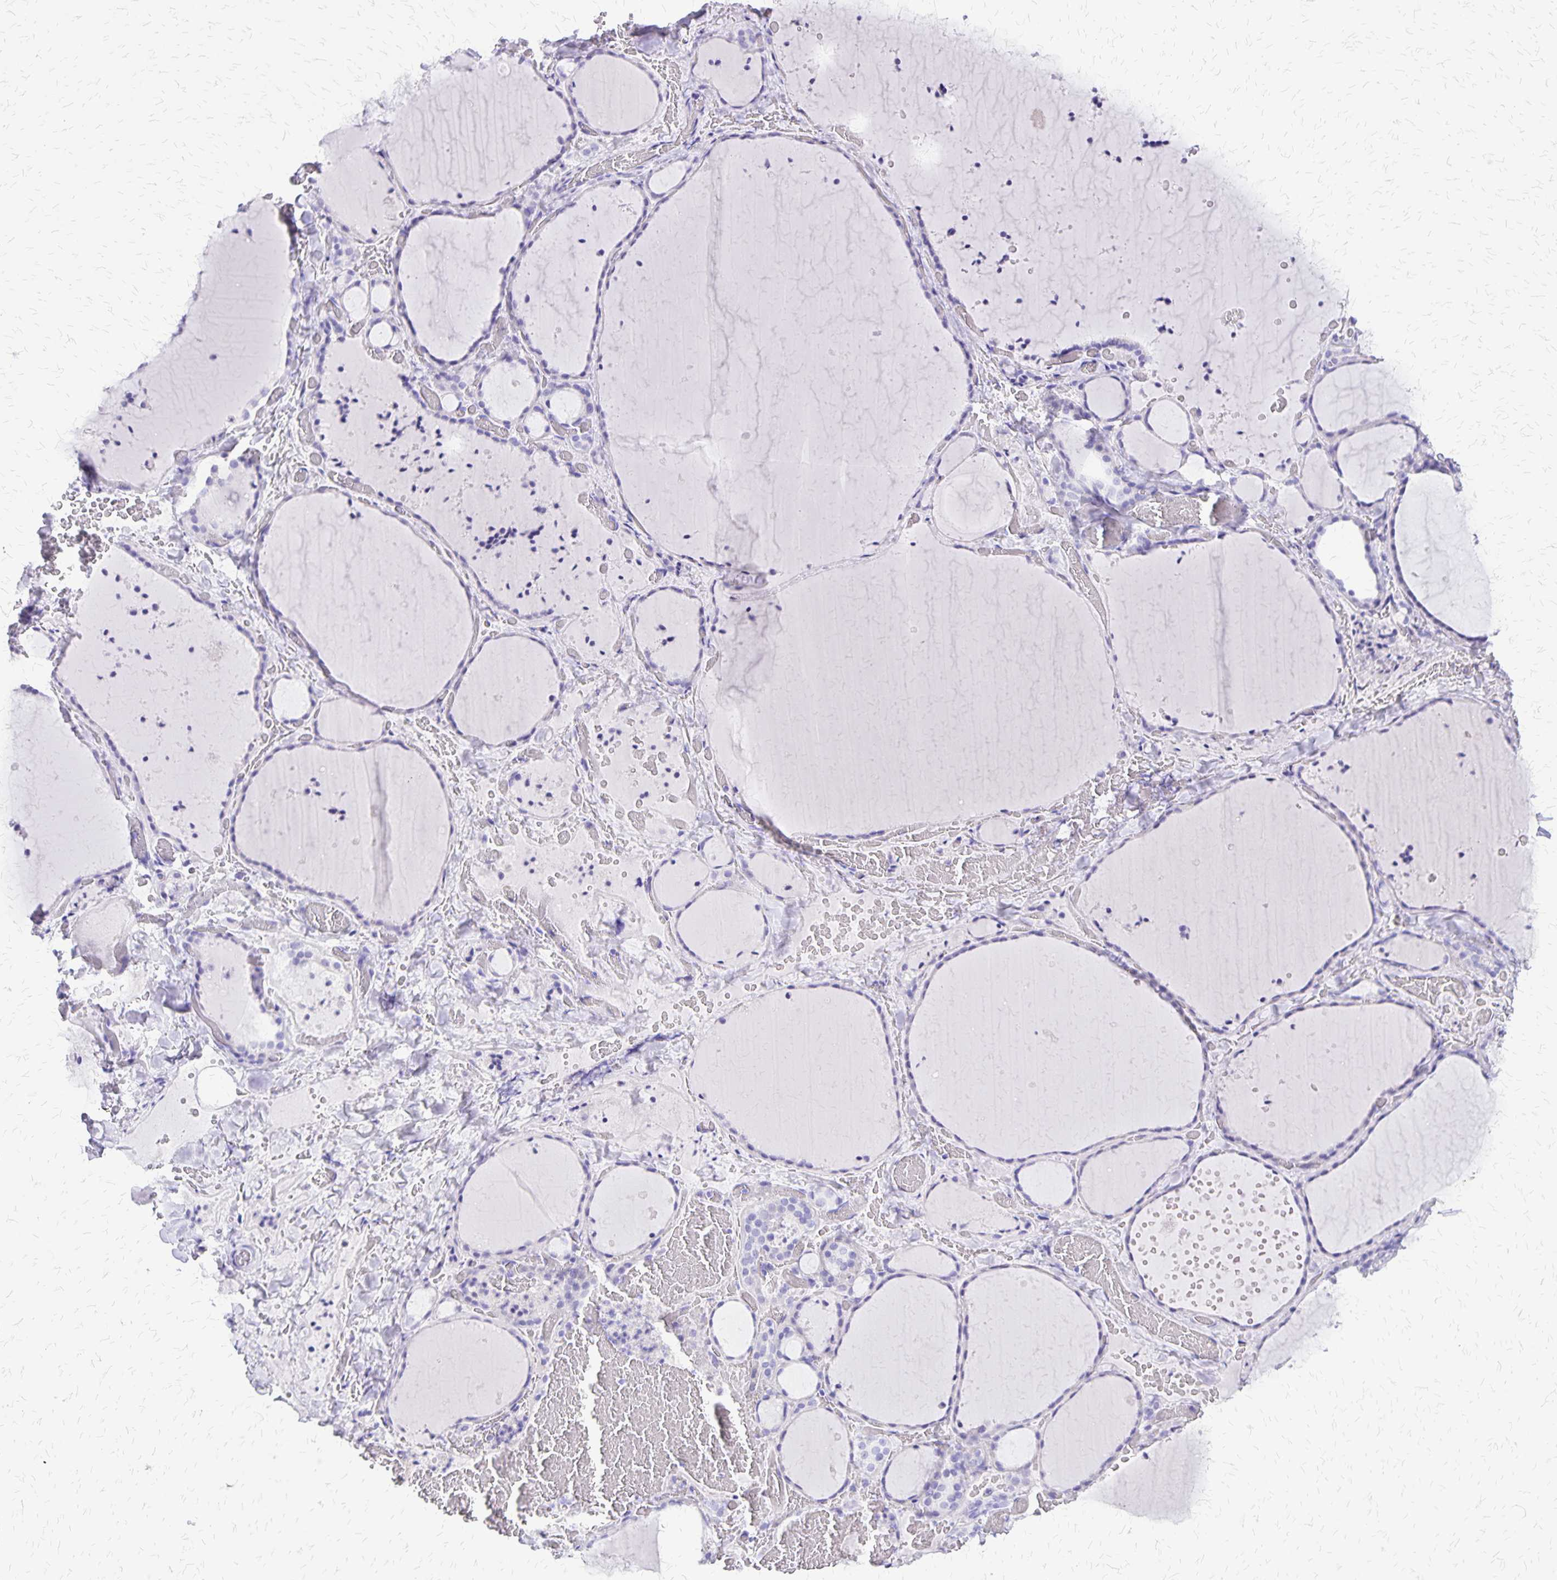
{"staining": {"intensity": "negative", "quantity": "none", "location": "none"}, "tissue": "thyroid gland", "cell_type": "Glandular cells", "image_type": "normal", "snomed": [{"axis": "morphology", "description": "Normal tissue, NOS"}, {"axis": "topography", "description": "Thyroid gland"}], "caption": "Immunohistochemistry (IHC) image of normal thyroid gland: human thyroid gland stained with DAB (3,3'-diaminobenzidine) reveals no significant protein positivity in glandular cells.", "gene": "SLC13A2", "patient": {"sex": "female", "age": 36}}